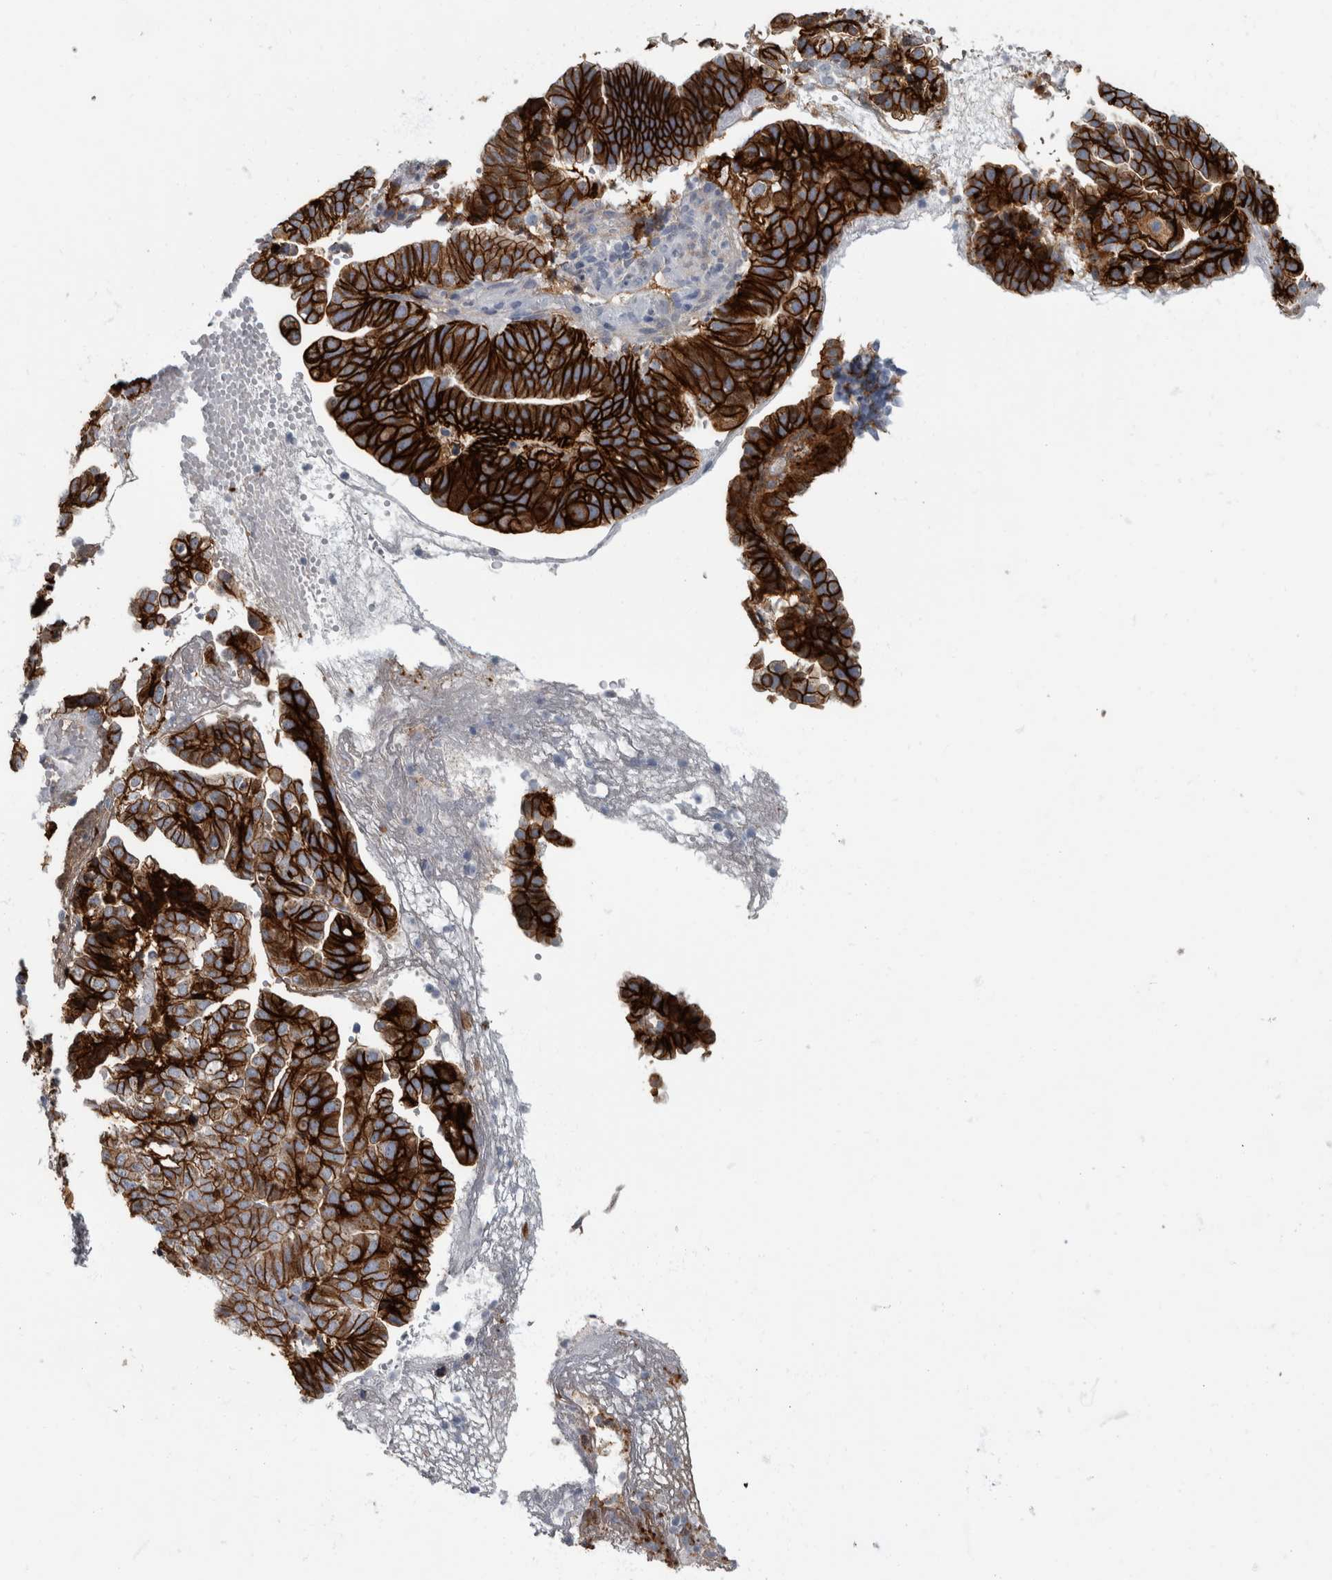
{"staining": {"intensity": "strong", "quantity": ">75%", "location": "cytoplasmic/membranous"}, "tissue": "endometrial cancer", "cell_type": "Tumor cells", "image_type": "cancer", "snomed": [{"axis": "morphology", "description": "Adenocarcinoma, NOS"}, {"axis": "topography", "description": "Endometrium"}], "caption": "The micrograph exhibits immunohistochemical staining of endometrial cancer (adenocarcinoma). There is strong cytoplasmic/membranous expression is appreciated in about >75% of tumor cells.", "gene": "DSG2", "patient": {"sex": "female", "age": 51}}